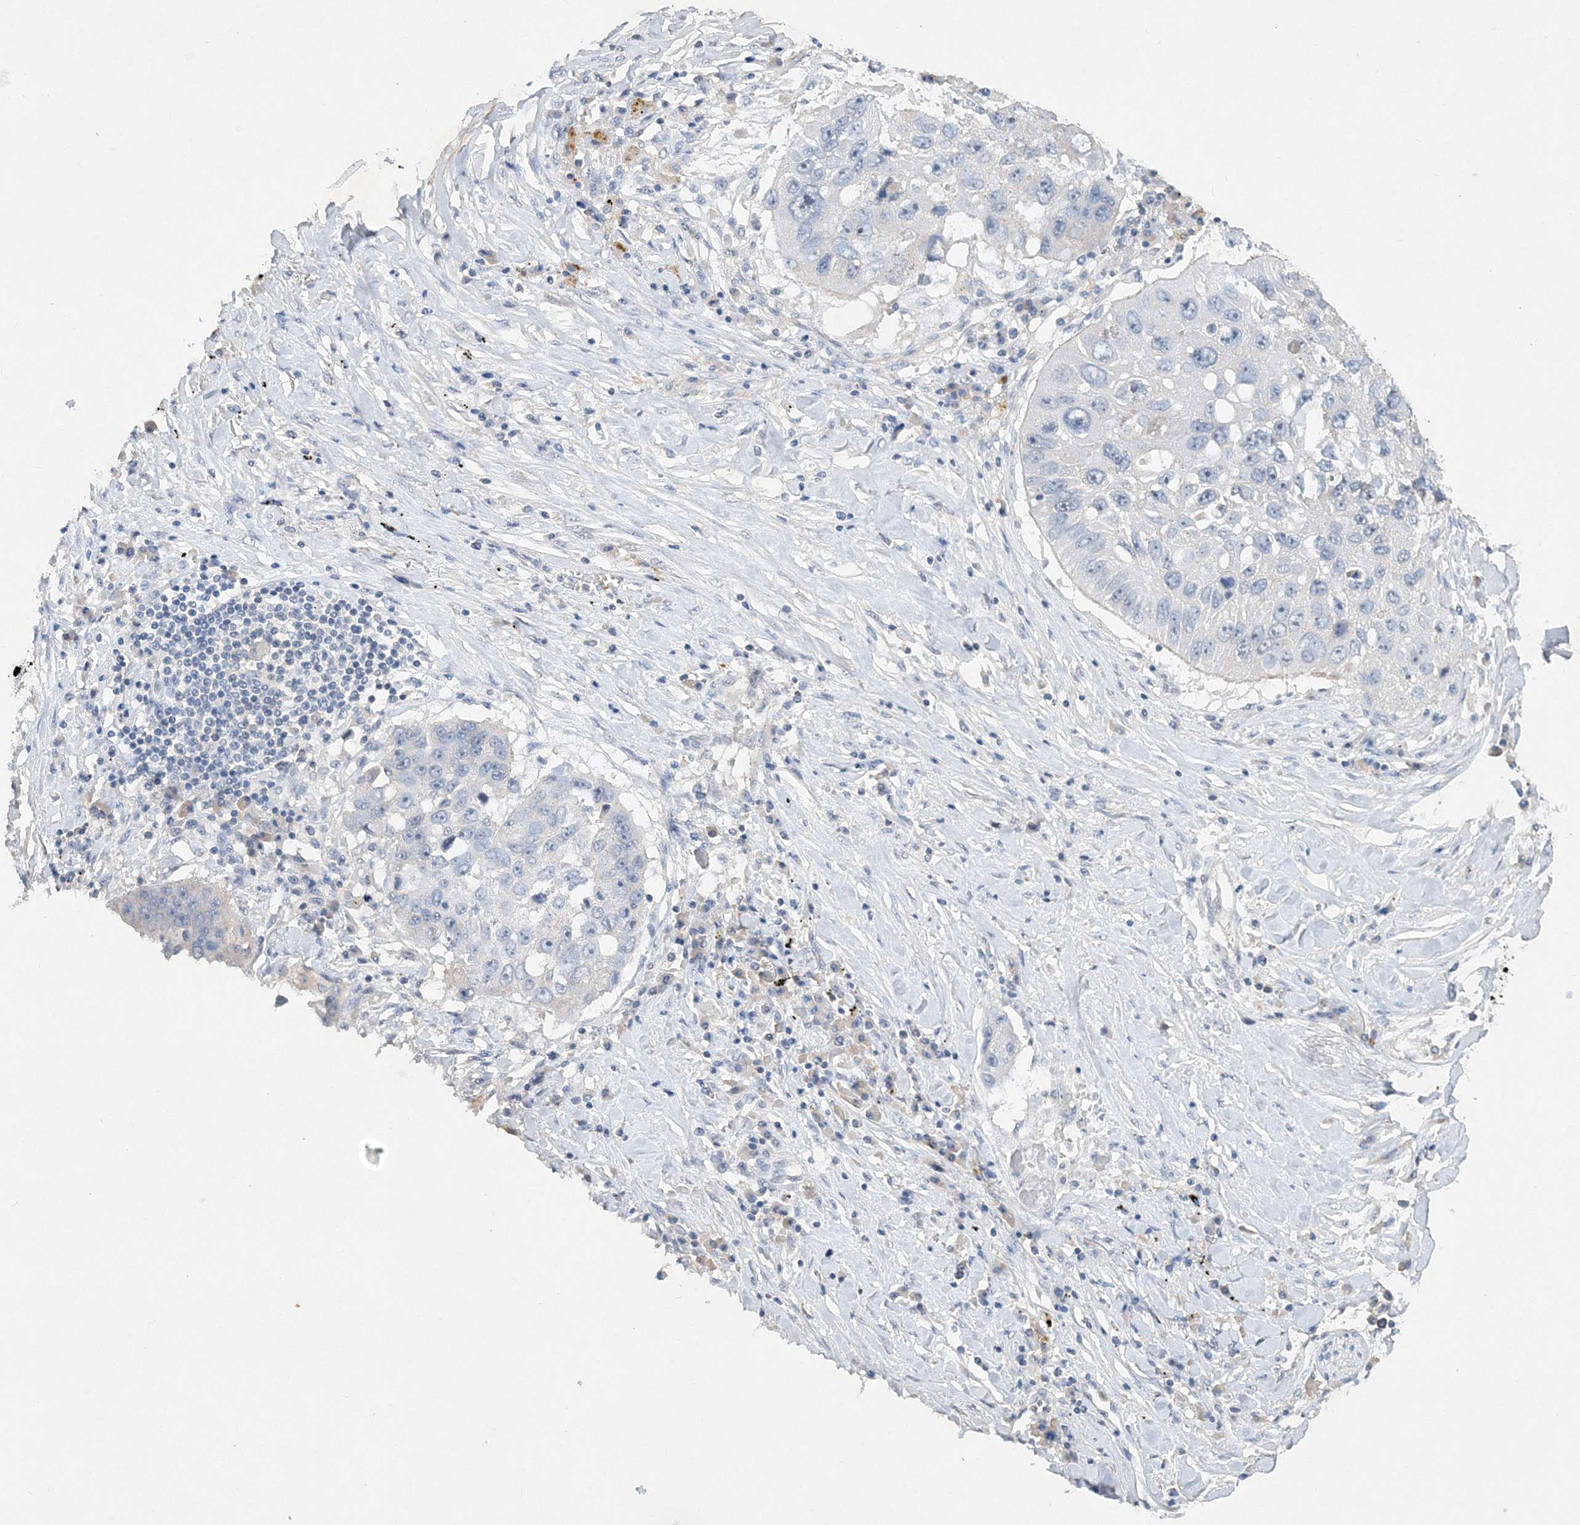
{"staining": {"intensity": "negative", "quantity": "none", "location": "none"}, "tissue": "lung cancer", "cell_type": "Tumor cells", "image_type": "cancer", "snomed": [{"axis": "morphology", "description": "Squamous cell carcinoma, NOS"}, {"axis": "topography", "description": "Lung"}], "caption": "This is an immunohistochemistry photomicrograph of human lung cancer. There is no positivity in tumor cells.", "gene": "C11orf58", "patient": {"sex": "male", "age": 61}}